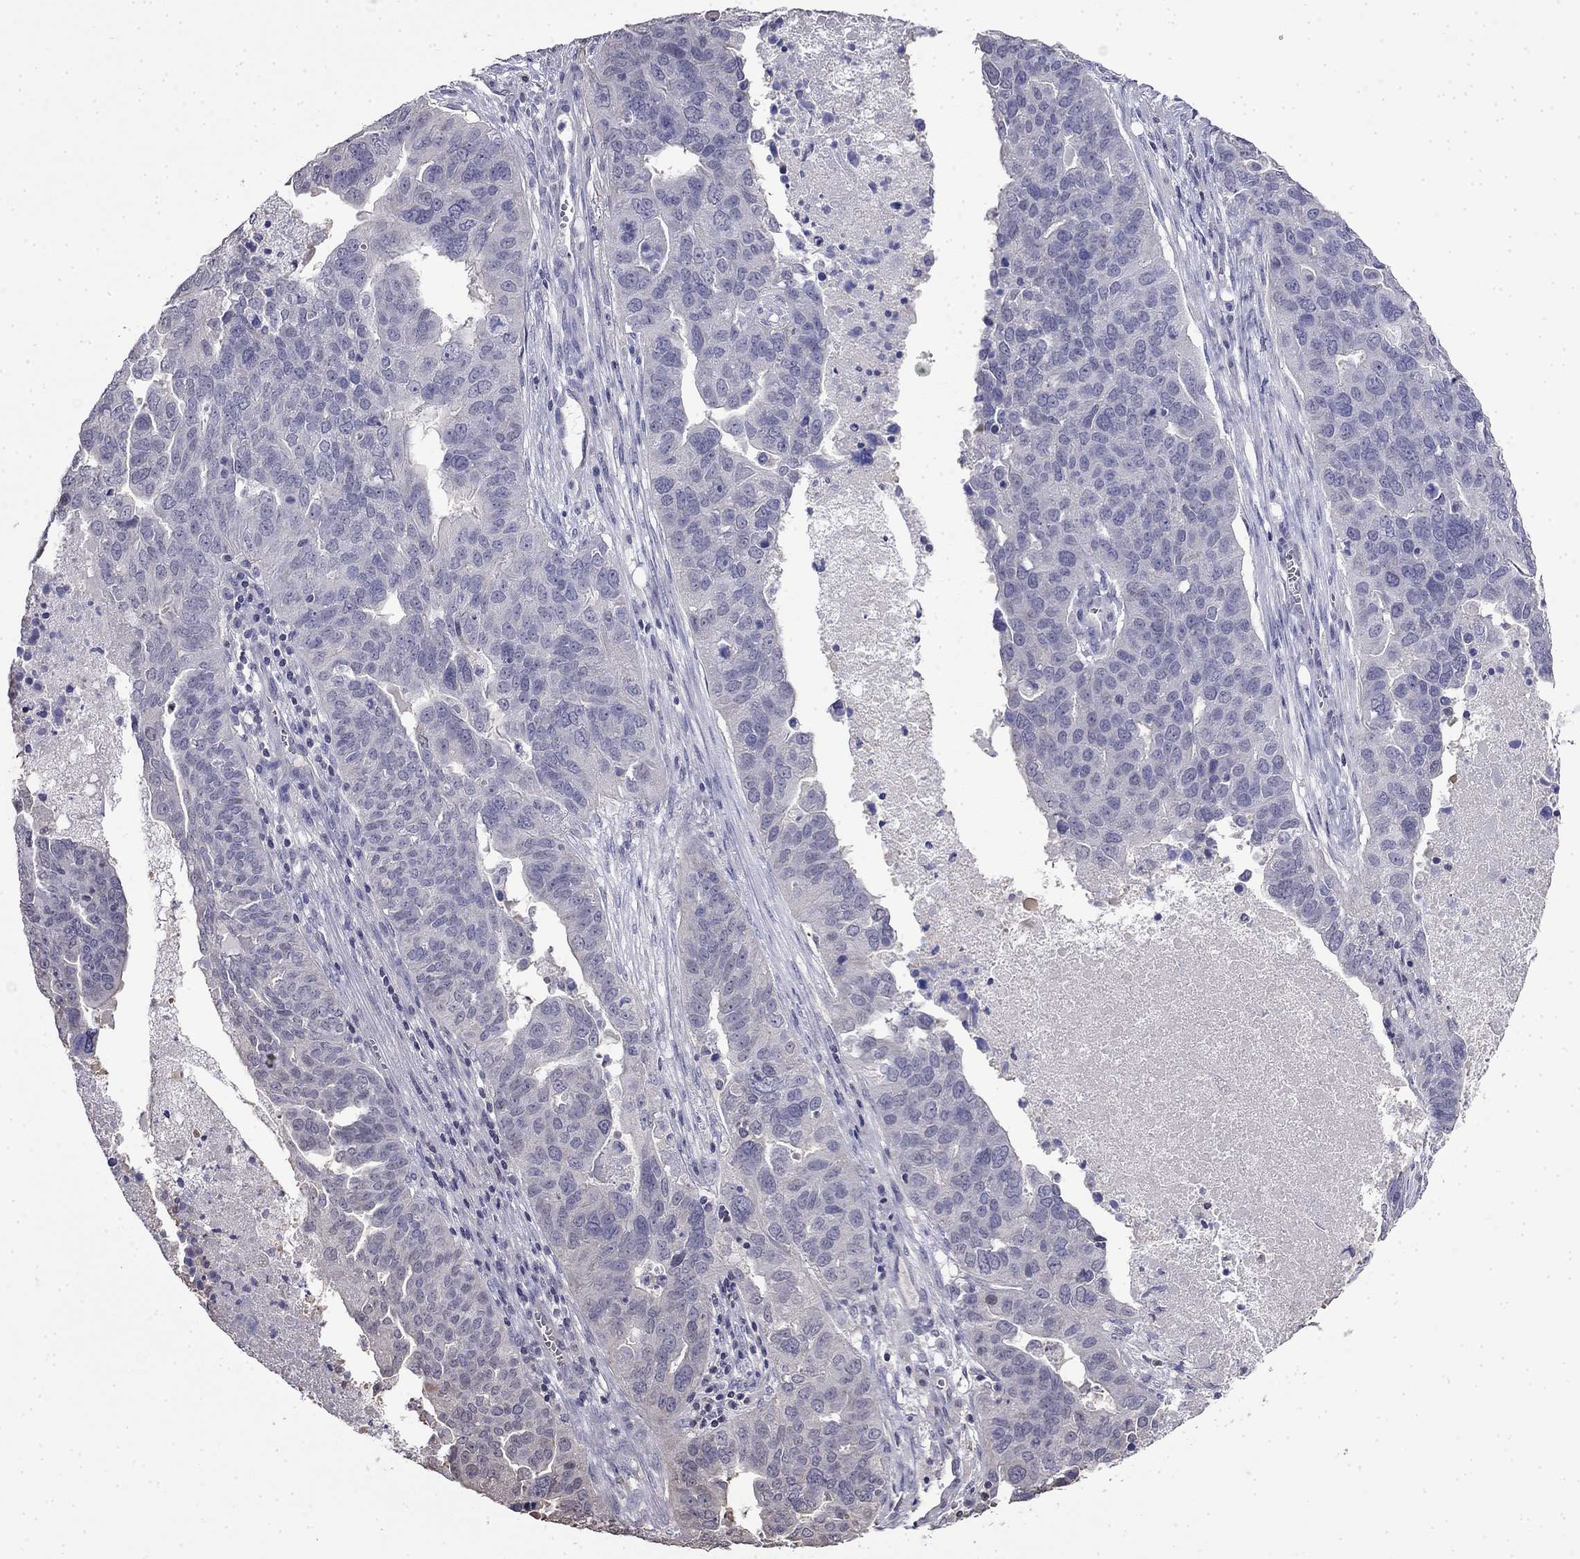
{"staining": {"intensity": "negative", "quantity": "none", "location": "none"}, "tissue": "ovarian cancer", "cell_type": "Tumor cells", "image_type": "cancer", "snomed": [{"axis": "morphology", "description": "Carcinoma, endometroid"}, {"axis": "topography", "description": "Soft tissue"}, {"axis": "topography", "description": "Ovary"}], "caption": "This is an immunohistochemistry histopathology image of human endometroid carcinoma (ovarian). There is no expression in tumor cells.", "gene": "GUCA1B", "patient": {"sex": "female", "age": 52}}